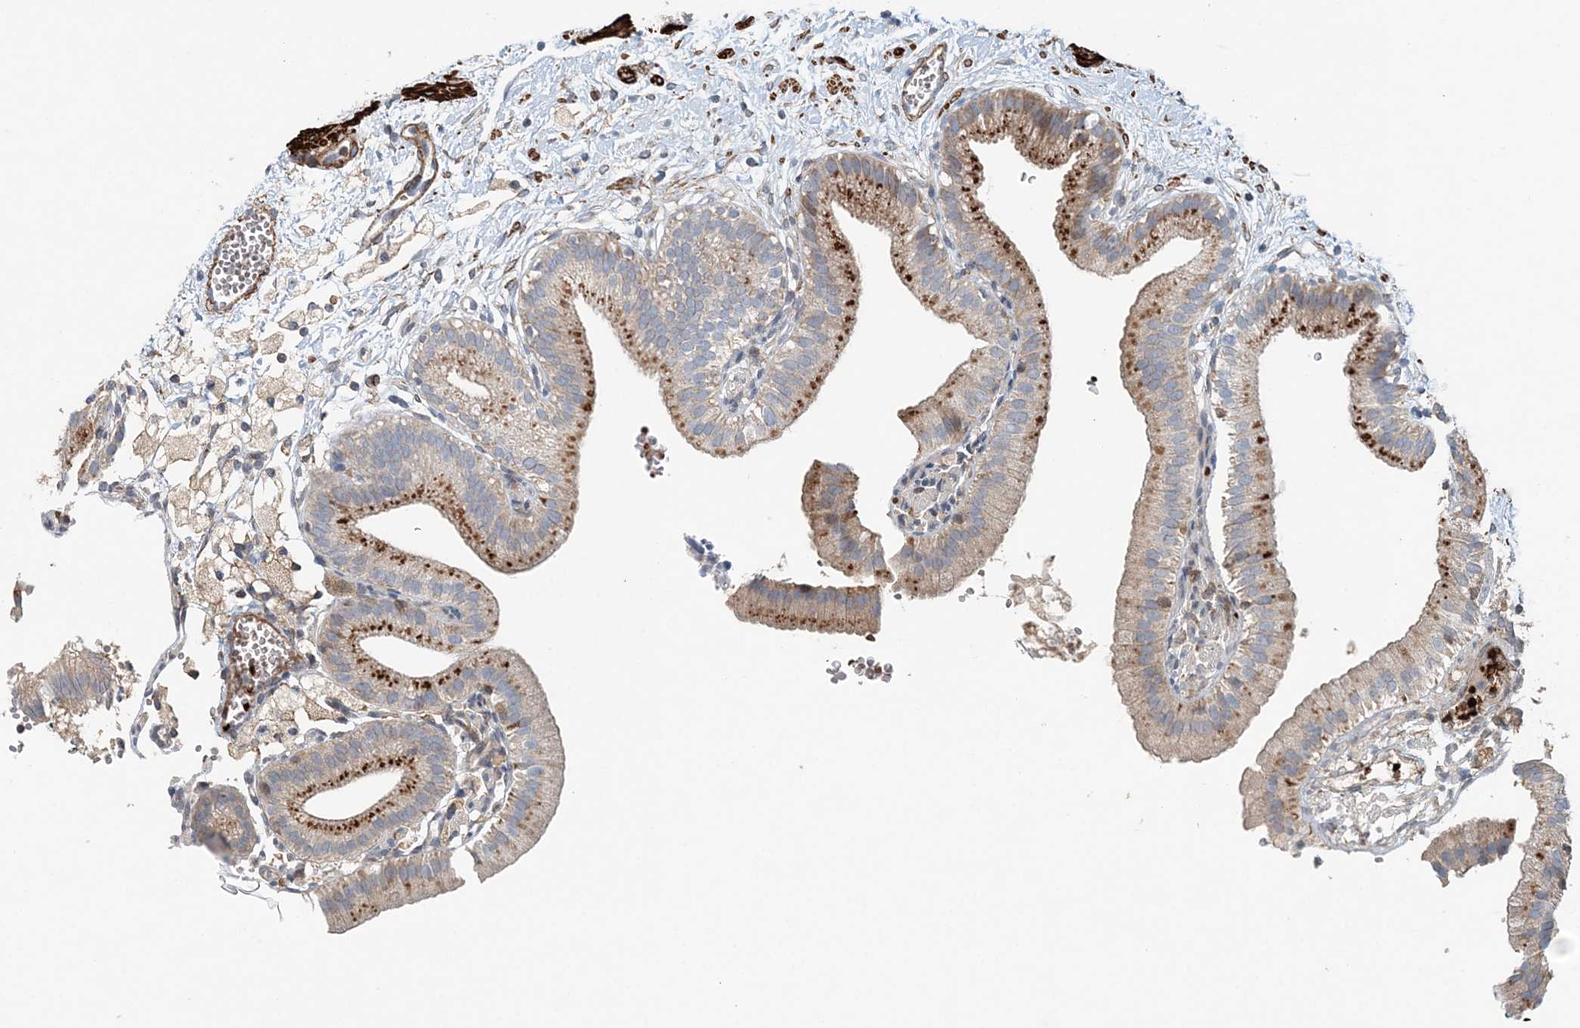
{"staining": {"intensity": "moderate", "quantity": "25%-75%", "location": "cytoplasmic/membranous"}, "tissue": "gallbladder", "cell_type": "Glandular cells", "image_type": "normal", "snomed": [{"axis": "morphology", "description": "Normal tissue, NOS"}, {"axis": "topography", "description": "Gallbladder"}], "caption": "The immunohistochemical stain labels moderate cytoplasmic/membranous expression in glandular cells of unremarkable gallbladder. (IHC, brightfield microscopy, high magnification).", "gene": "TTI1", "patient": {"sex": "male", "age": 55}}